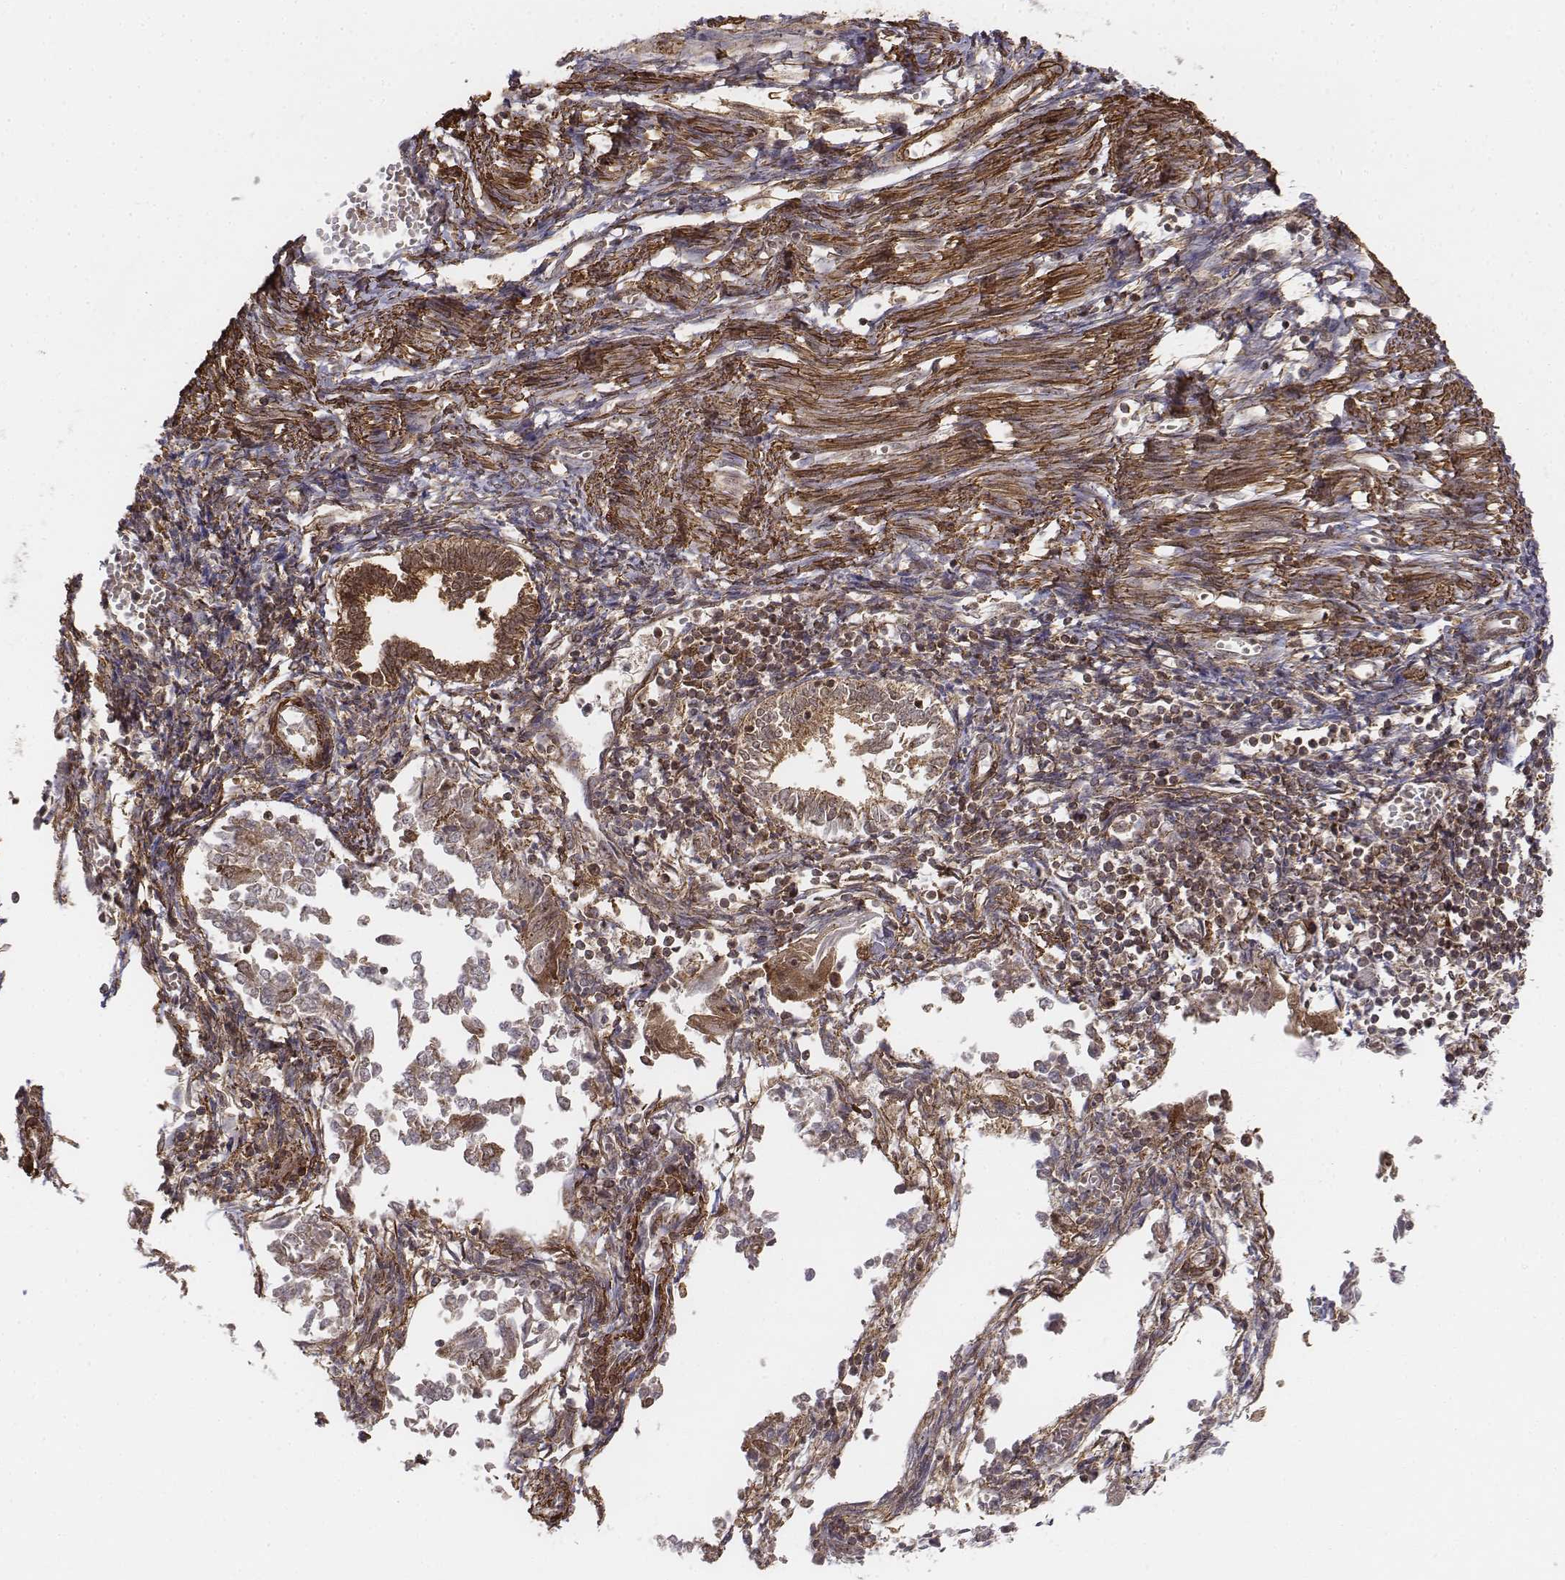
{"staining": {"intensity": "moderate", "quantity": "25%-75%", "location": "cytoplasmic/membranous"}, "tissue": "endometrial cancer", "cell_type": "Tumor cells", "image_type": "cancer", "snomed": [{"axis": "morphology", "description": "Adenocarcinoma, NOS"}, {"axis": "topography", "description": "Endometrium"}], "caption": "Protein staining exhibits moderate cytoplasmic/membranous positivity in approximately 25%-75% of tumor cells in adenocarcinoma (endometrial).", "gene": "ZFYVE19", "patient": {"sex": "female", "age": 65}}